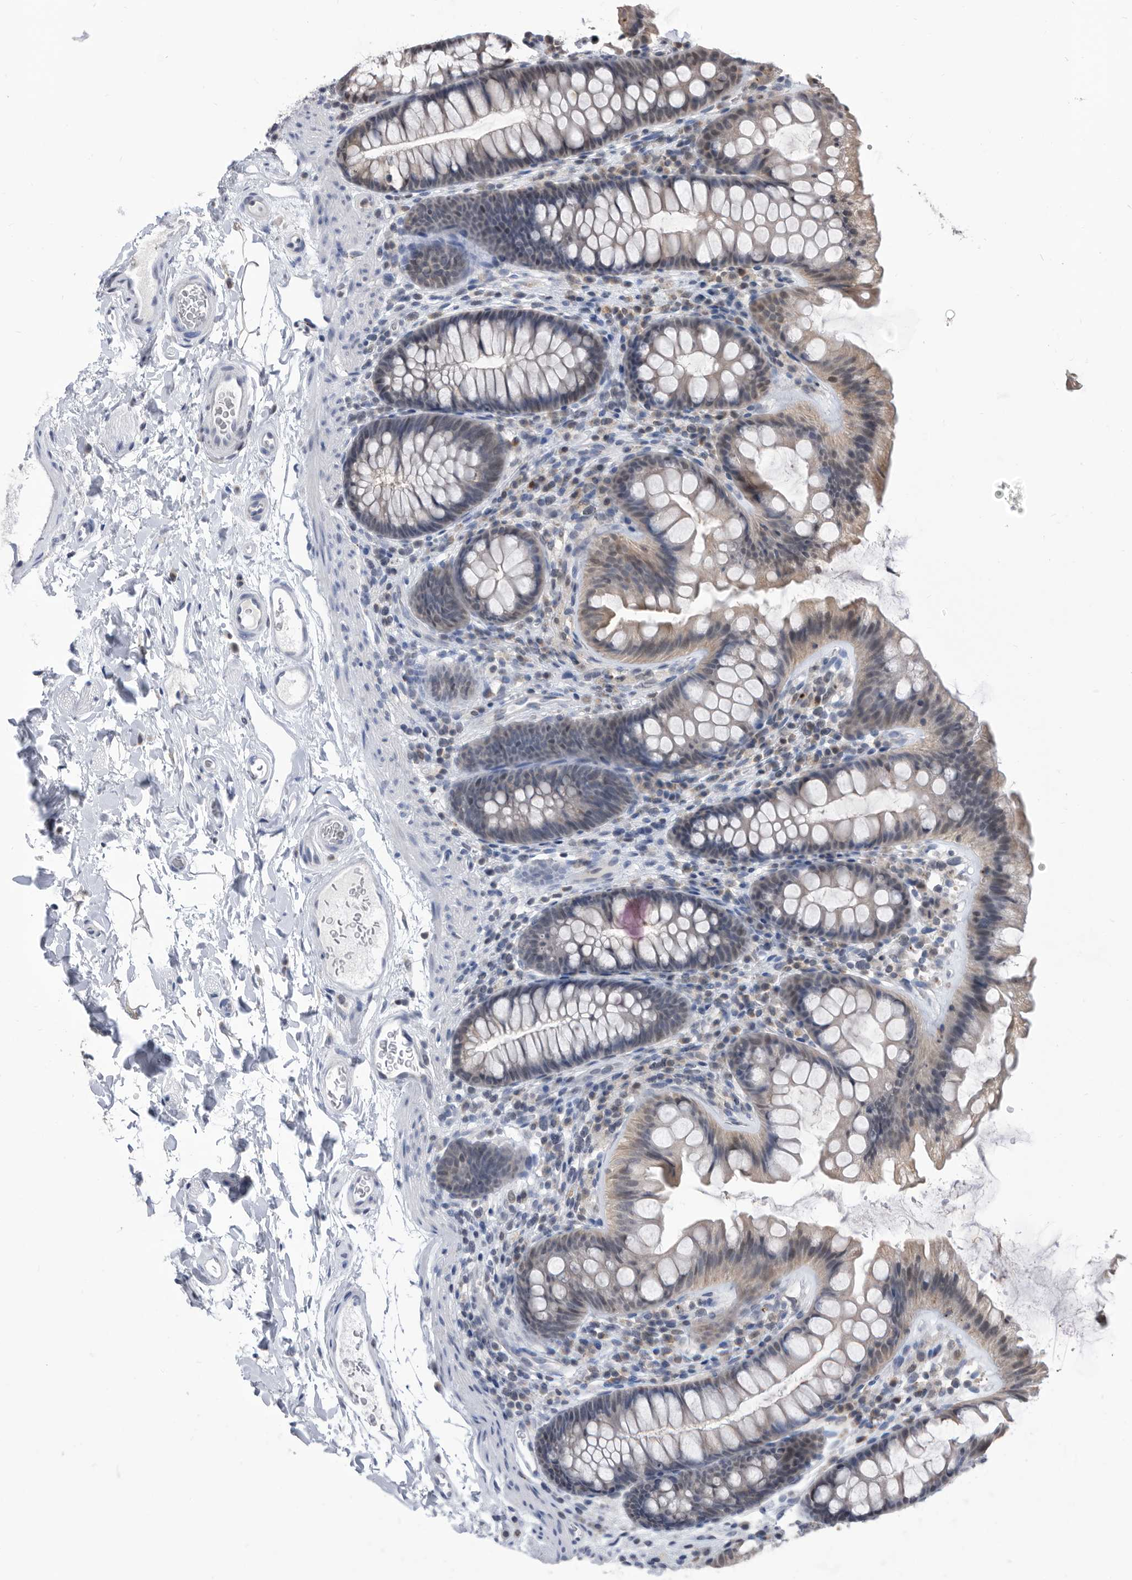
{"staining": {"intensity": "negative", "quantity": "none", "location": "none"}, "tissue": "colon", "cell_type": "Endothelial cells", "image_type": "normal", "snomed": [{"axis": "morphology", "description": "Normal tissue, NOS"}, {"axis": "topography", "description": "Colon"}], "caption": "Endothelial cells show no significant expression in benign colon. The staining is performed using DAB brown chromogen with nuclei counter-stained in using hematoxylin.", "gene": "TSTD1", "patient": {"sex": "female", "age": 62}}